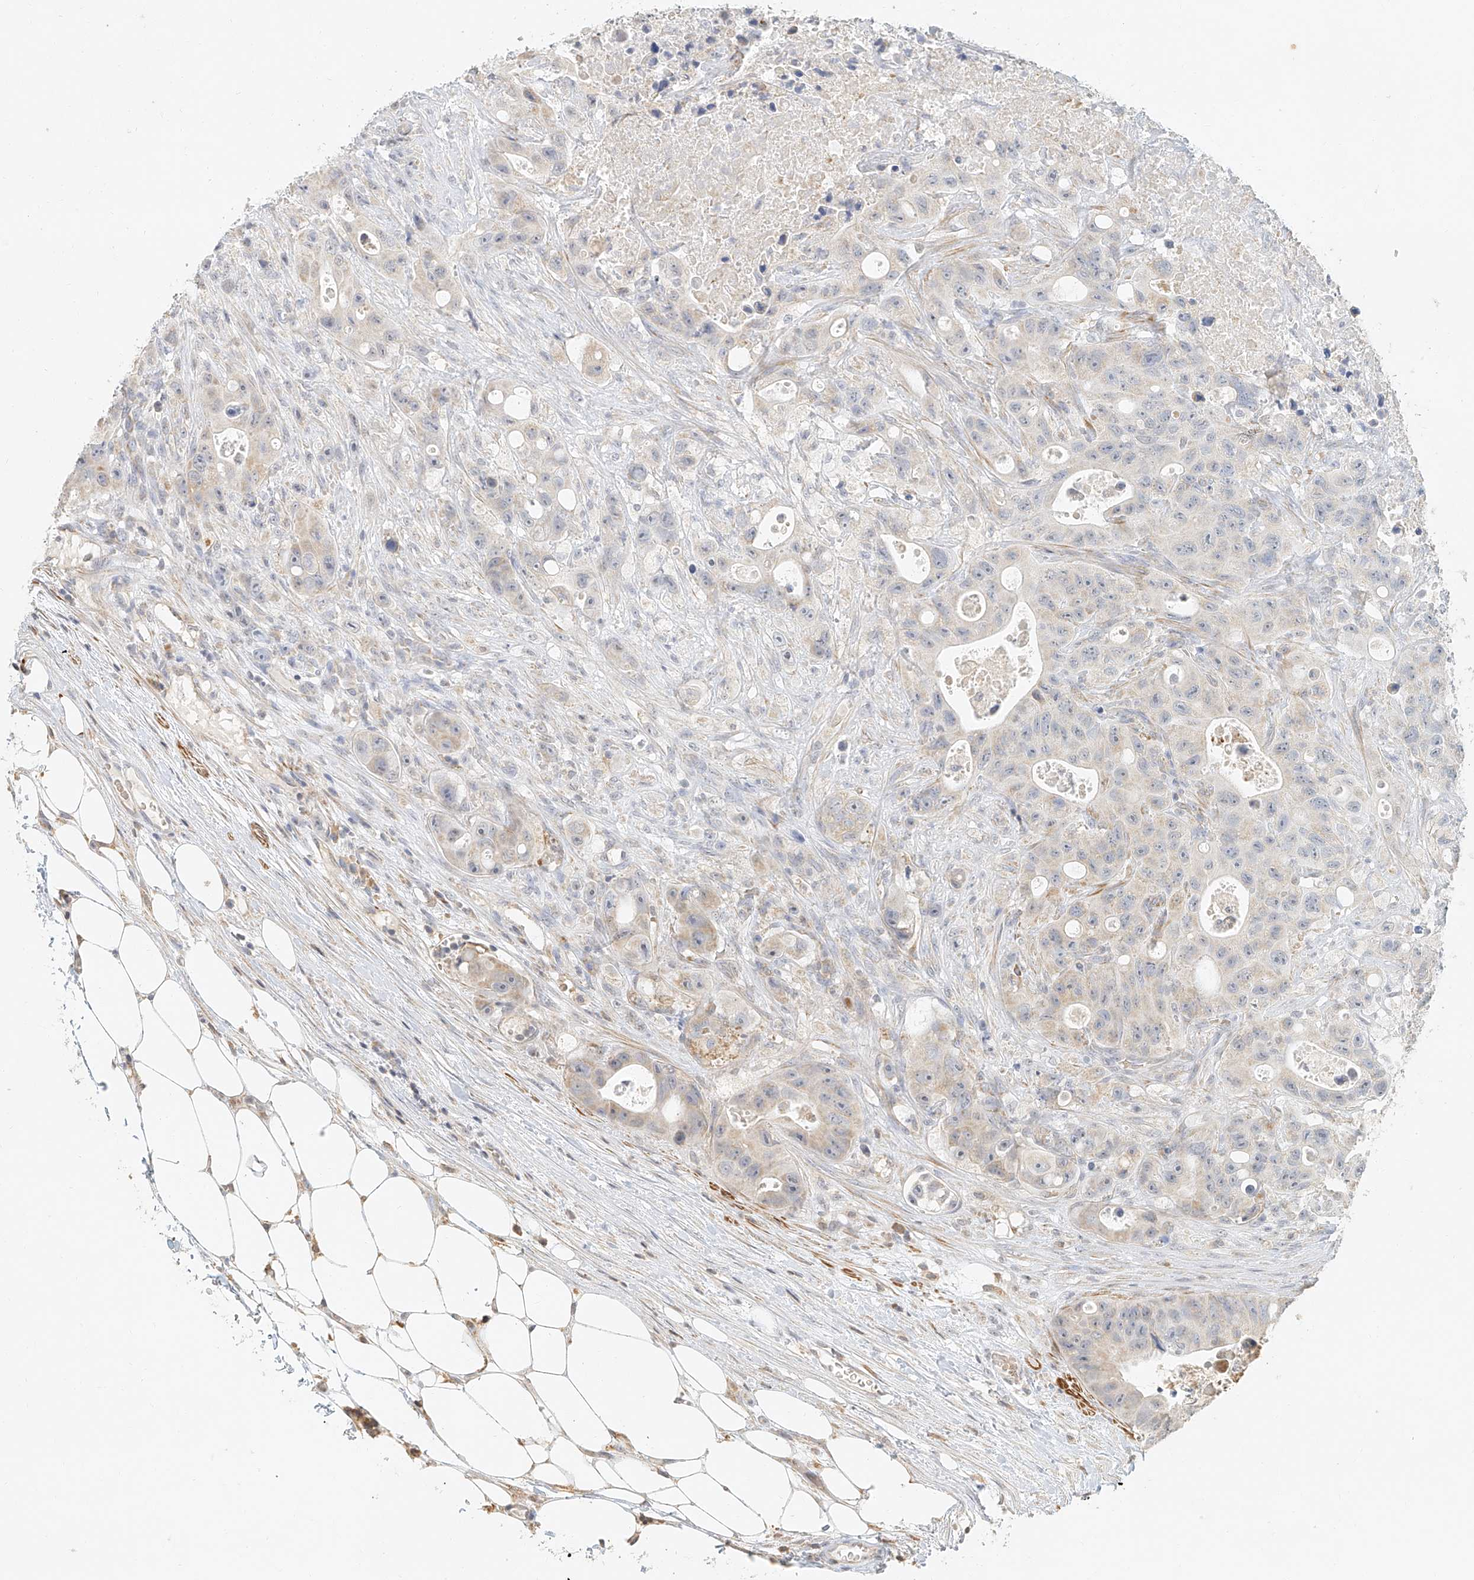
{"staining": {"intensity": "negative", "quantity": "none", "location": "none"}, "tissue": "colorectal cancer", "cell_type": "Tumor cells", "image_type": "cancer", "snomed": [{"axis": "morphology", "description": "Adenocarcinoma, NOS"}, {"axis": "topography", "description": "Colon"}], "caption": "This is a image of immunohistochemistry (IHC) staining of colorectal cancer, which shows no expression in tumor cells.", "gene": "CXorf58", "patient": {"sex": "female", "age": 46}}